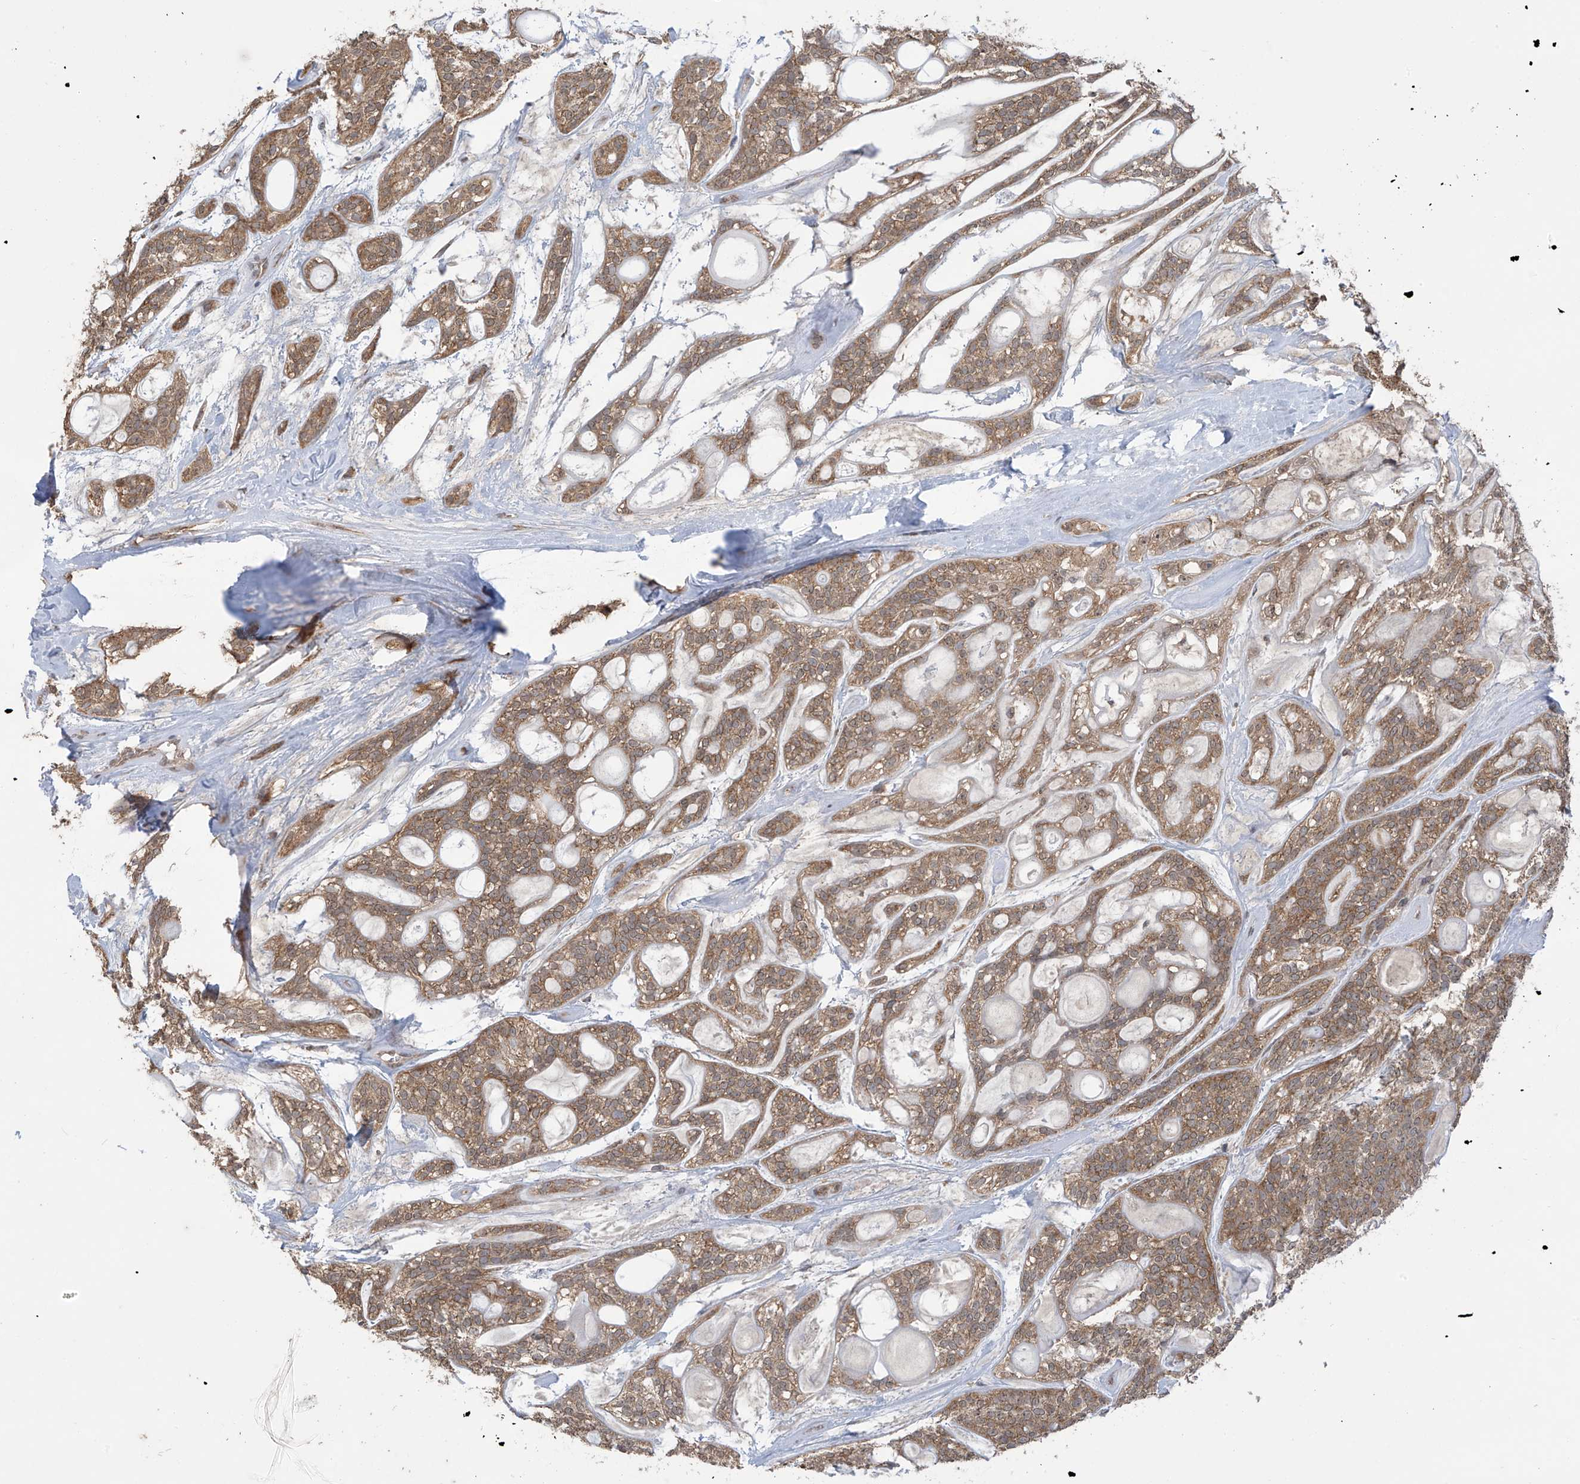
{"staining": {"intensity": "moderate", "quantity": ">75%", "location": "cytoplasmic/membranous"}, "tissue": "head and neck cancer", "cell_type": "Tumor cells", "image_type": "cancer", "snomed": [{"axis": "morphology", "description": "Adenocarcinoma, NOS"}, {"axis": "topography", "description": "Head-Neck"}], "caption": "Adenocarcinoma (head and neck) tissue exhibits moderate cytoplasmic/membranous expression in about >75% of tumor cells", "gene": "KIAA1522", "patient": {"sex": "male", "age": 66}}